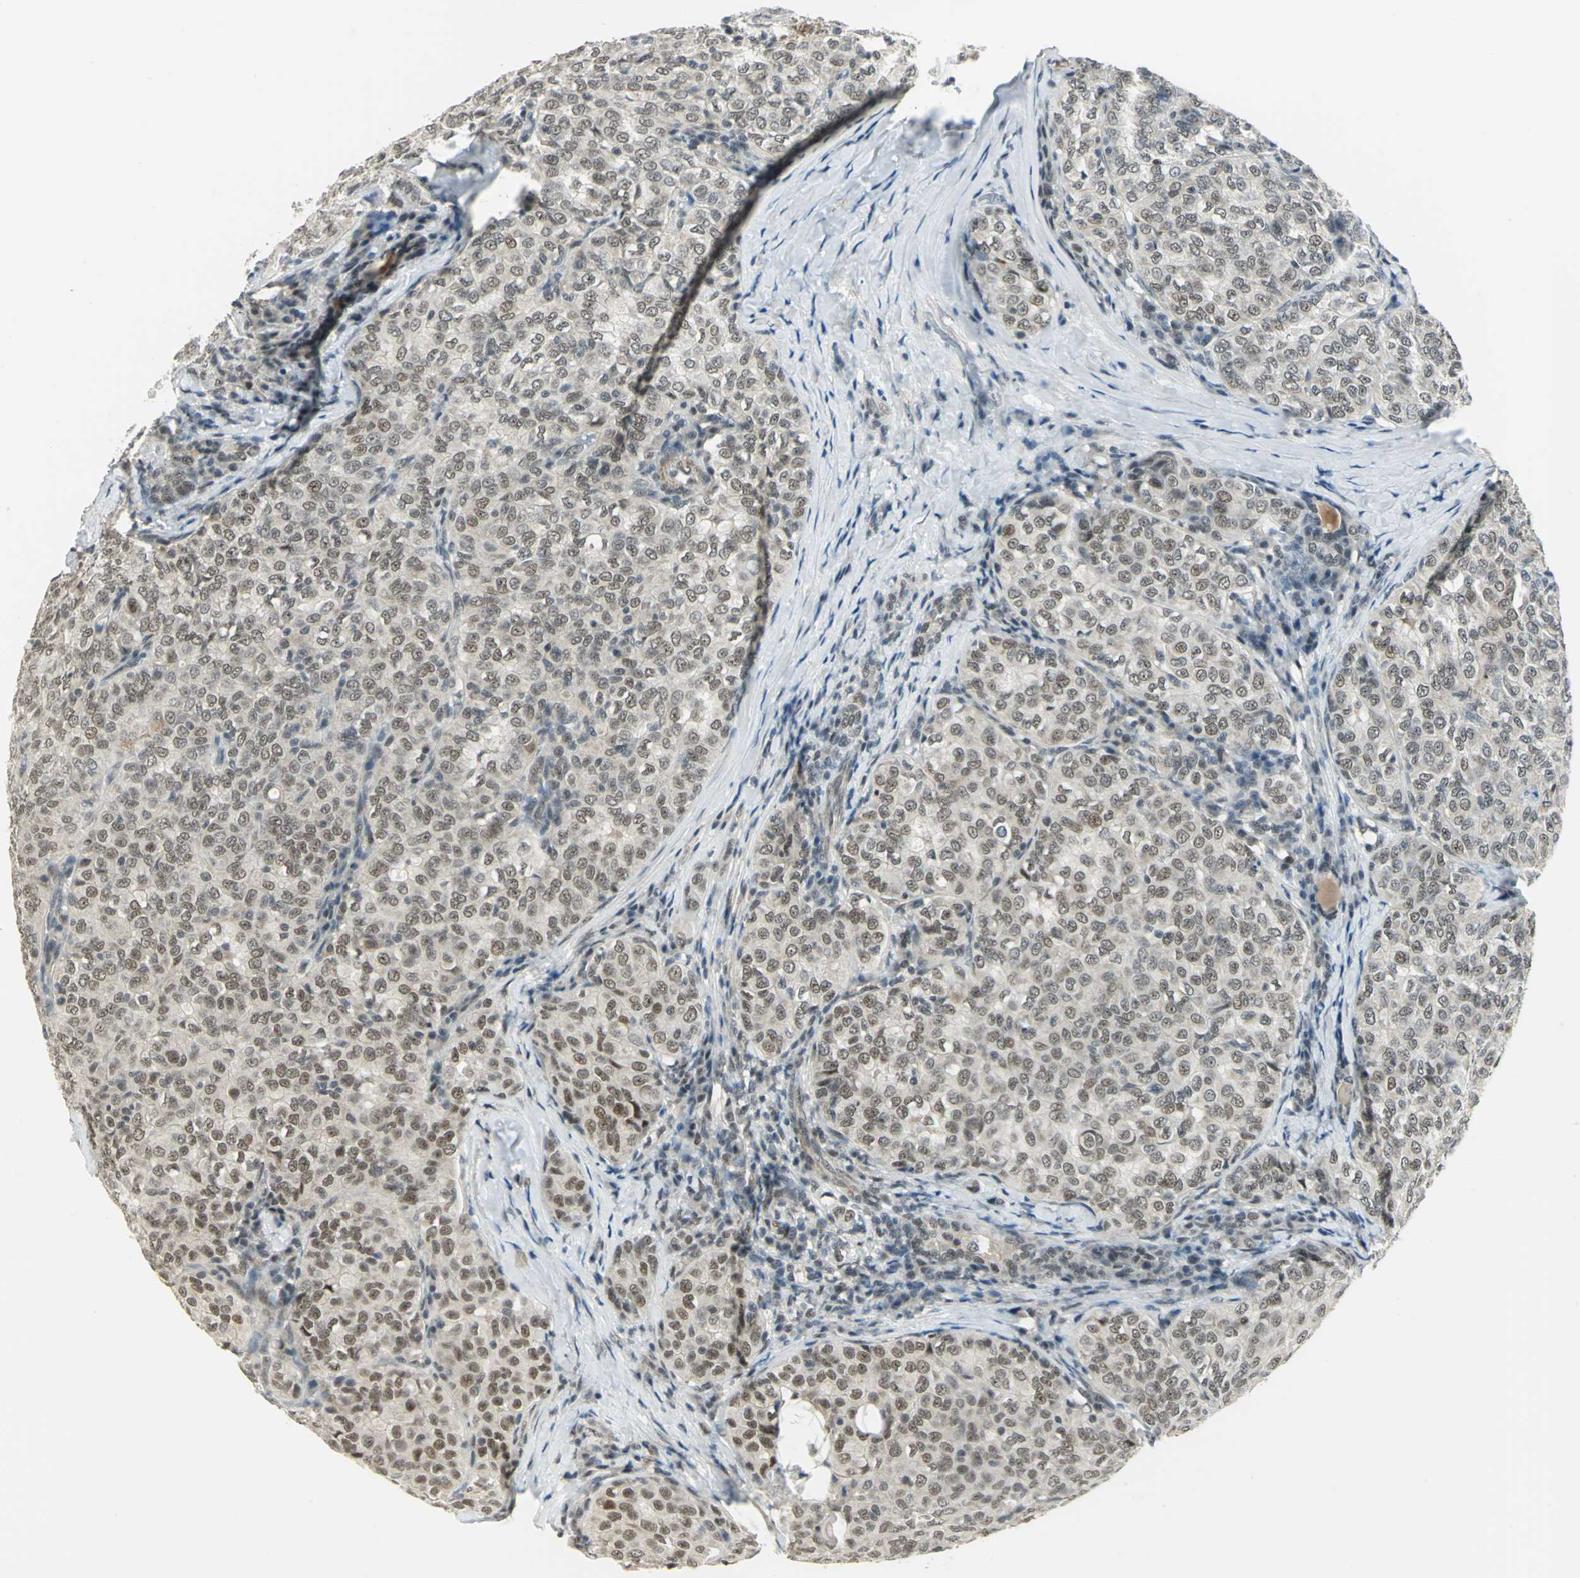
{"staining": {"intensity": "weak", "quantity": ">75%", "location": "cytoplasmic/membranous,nuclear"}, "tissue": "thyroid cancer", "cell_type": "Tumor cells", "image_type": "cancer", "snomed": [{"axis": "morphology", "description": "Papillary adenocarcinoma, NOS"}, {"axis": "topography", "description": "Thyroid gland"}], "caption": "High-magnification brightfield microscopy of thyroid cancer stained with DAB (3,3'-diaminobenzidine) (brown) and counterstained with hematoxylin (blue). tumor cells exhibit weak cytoplasmic/membranous and nuclear staining is present in about>75% of cells.", "gene": "MTA1", "patient": {"sex": "female", "age": 30}}